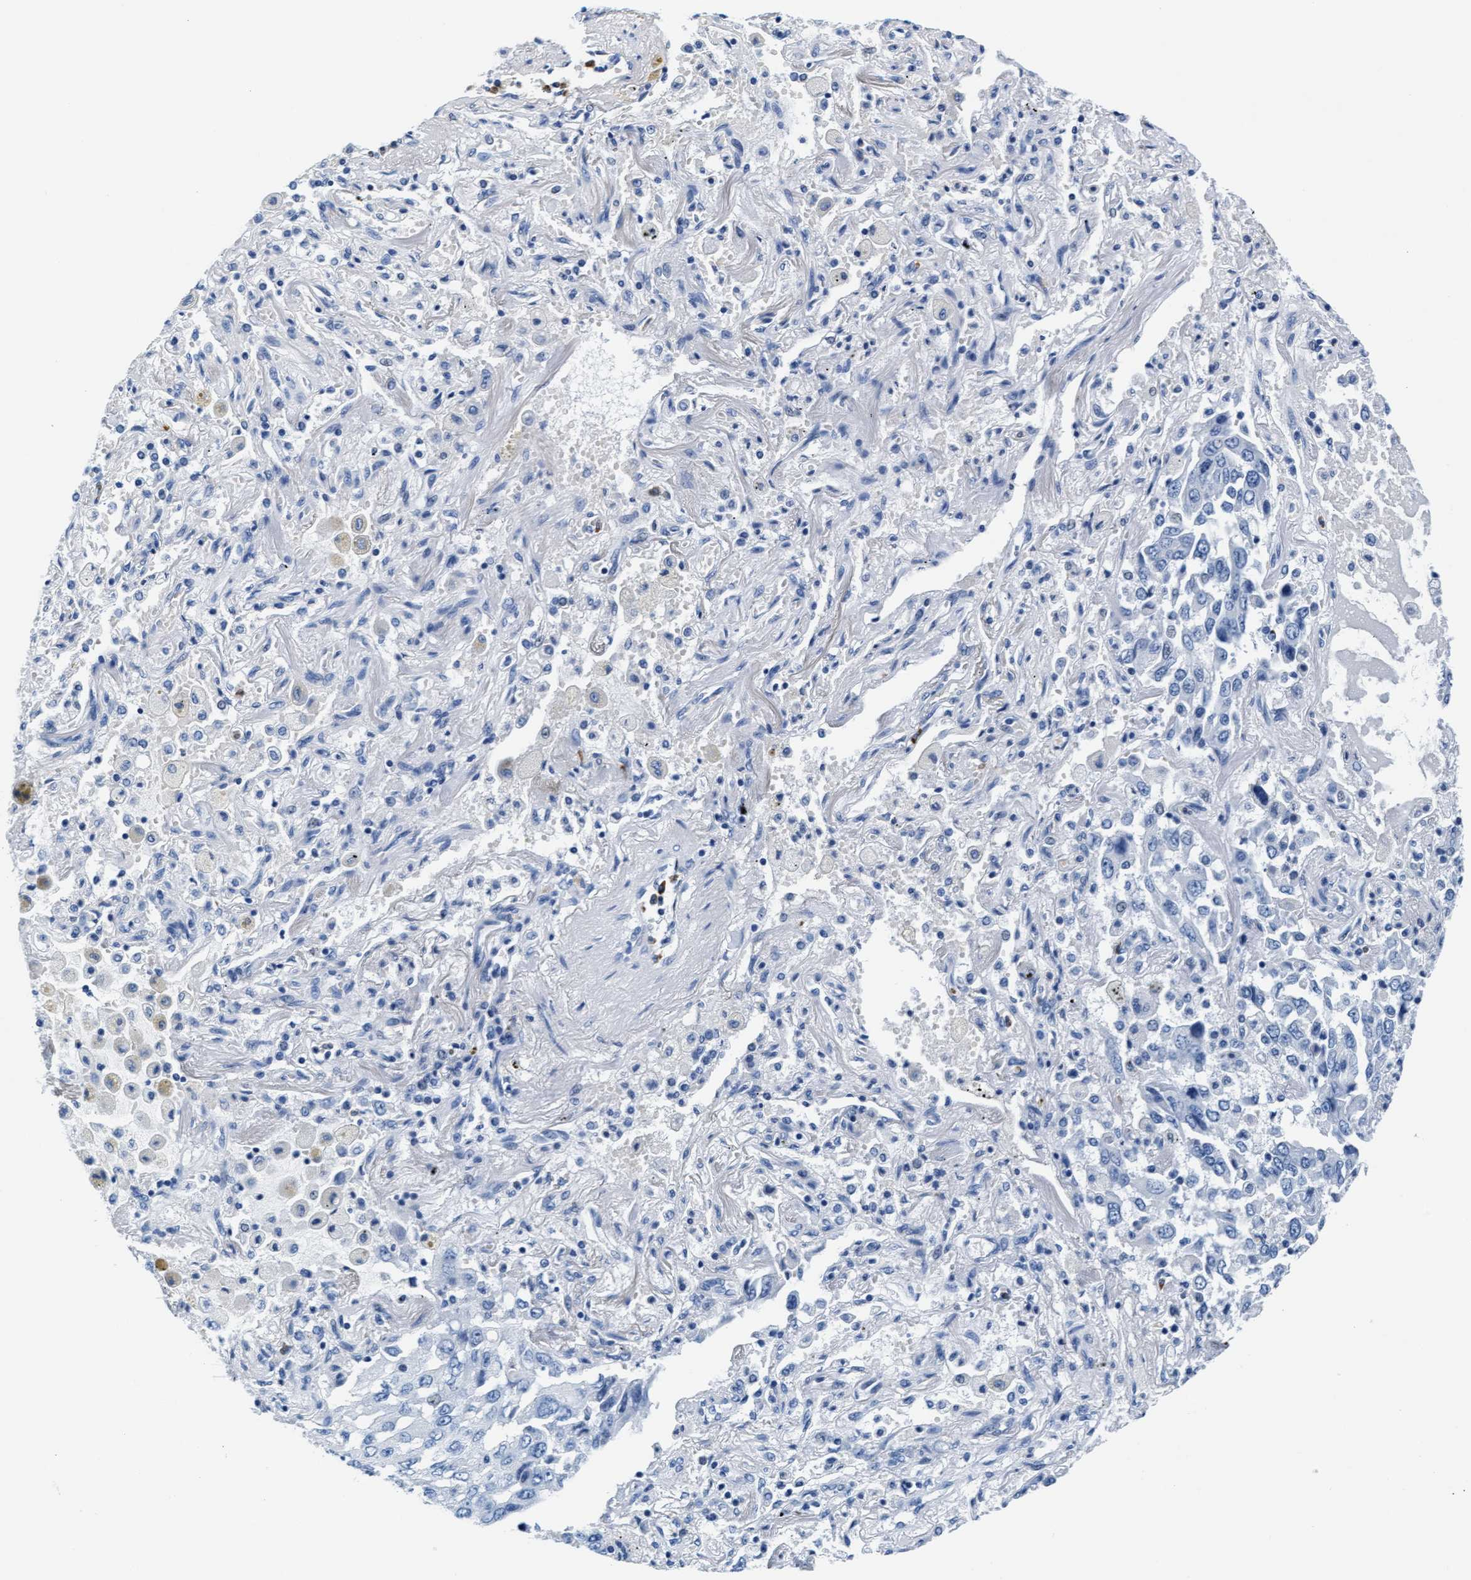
{"staining": {"intensity": "negative", "quantity": "none", "location": "none"}, "tissue": "lung cancer", "cell_type": "Tumor cells", "image_type": "cancer", "snomed": [{"axis": "morphology", "description": "Adenocarcinoma, NOS"}, {"axis": "topography", "description": "Lung"}], "caption": "IHC of human lung cancer shows no expression in tumor cells.", "gene": "MMP8", "patient": {"sex": "female", "age": 65}}